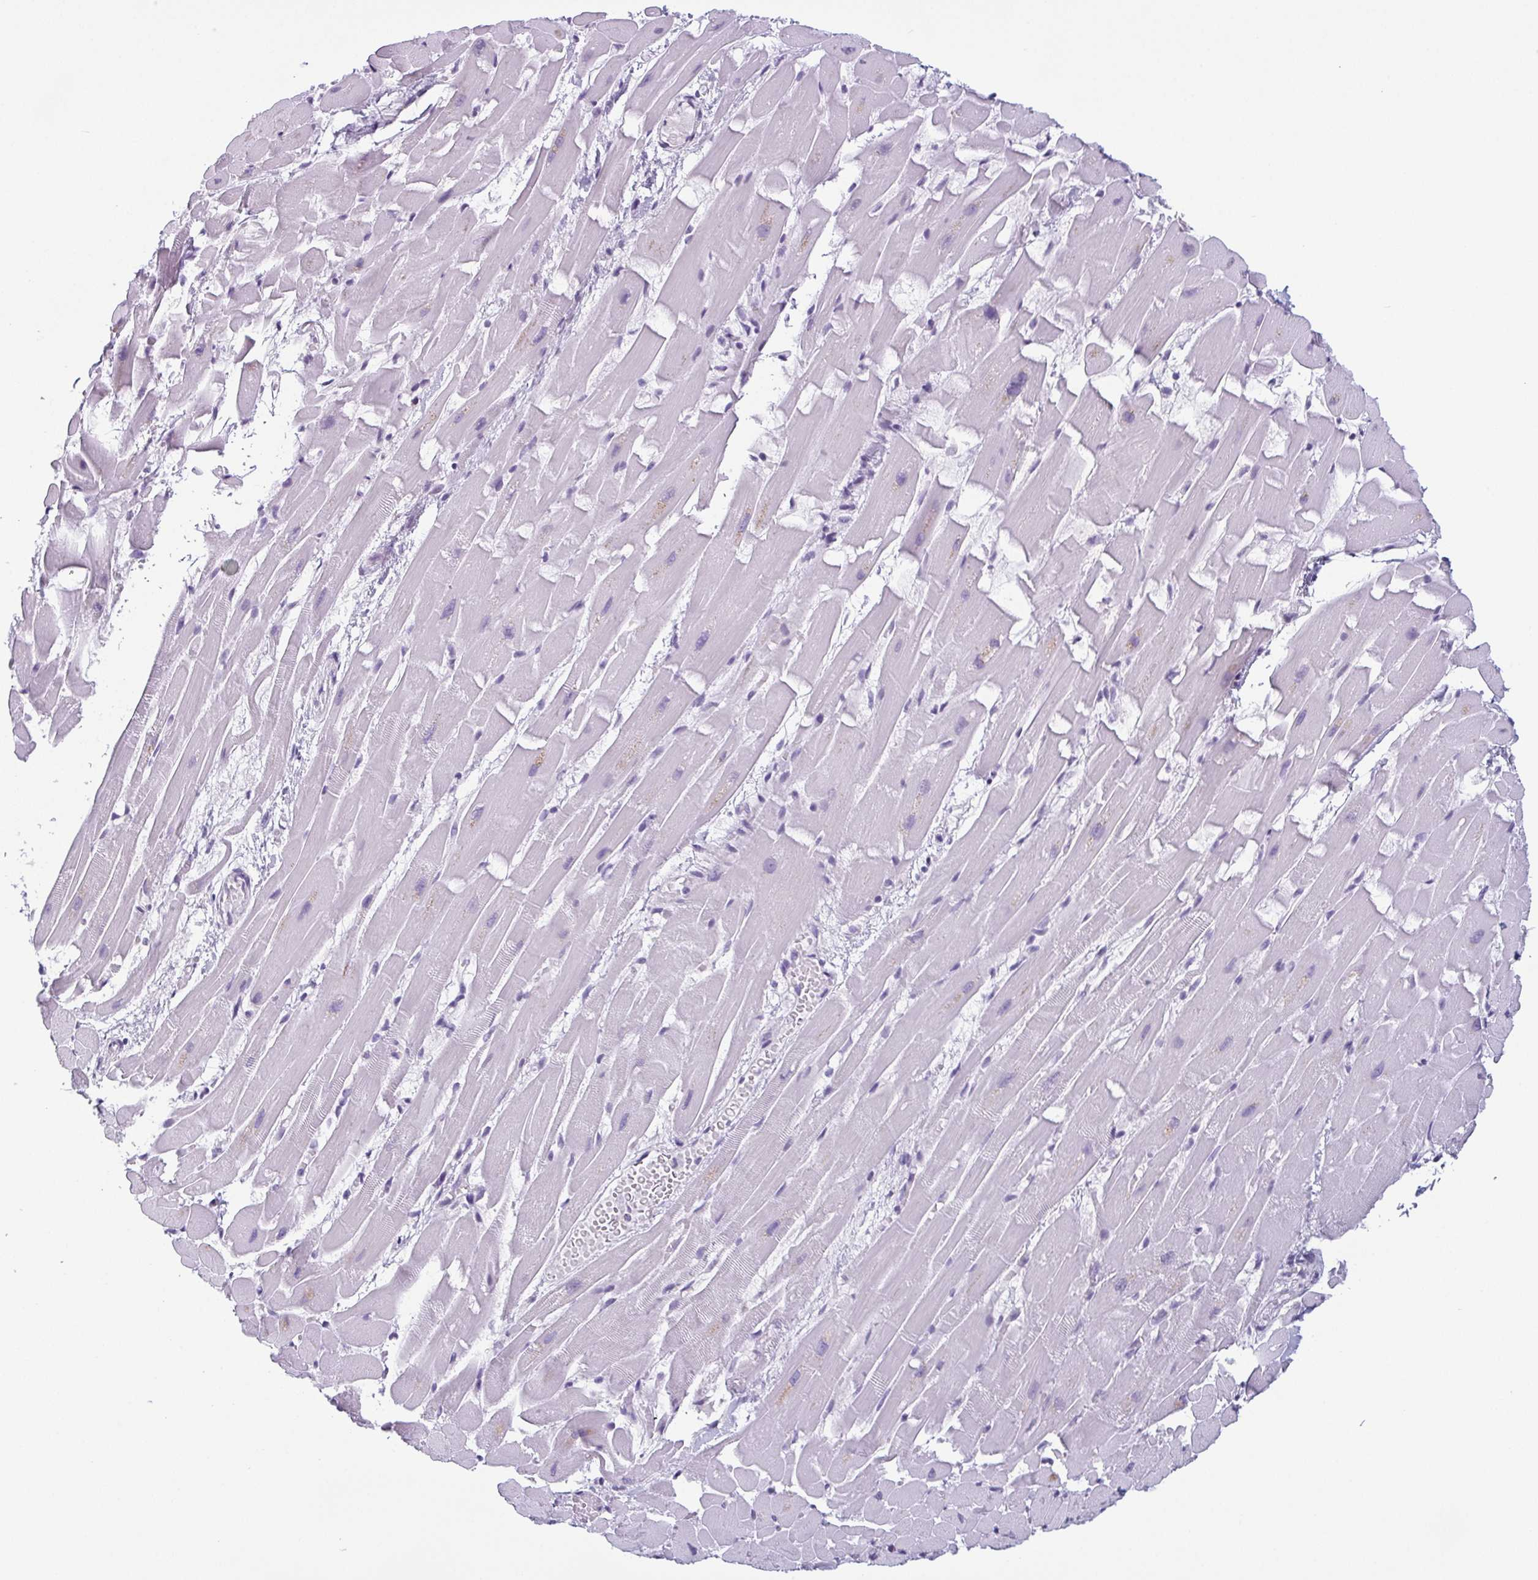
{"staining": {"intensity": "negative", "quantity": "none", "location": "none"}, "tissue": "heart muscle", "cell_type": "Cardiomyocytes", "image_type": "normal", "snomed": [{"axis": "morphology", "description": "Normal tissue, NOS"}, {"axis": "topography", "description": "Heart"}], "caption": "A histopathology image of heart muscle stained for a protein reveals no brown staining in cardiomyocytes. (DAB (3,3'-diaminobenzidine) immunohistochemistry (IHC), high magnification).", "gene": "KRT78", "patient": {"sex": "male", "age": 37}}